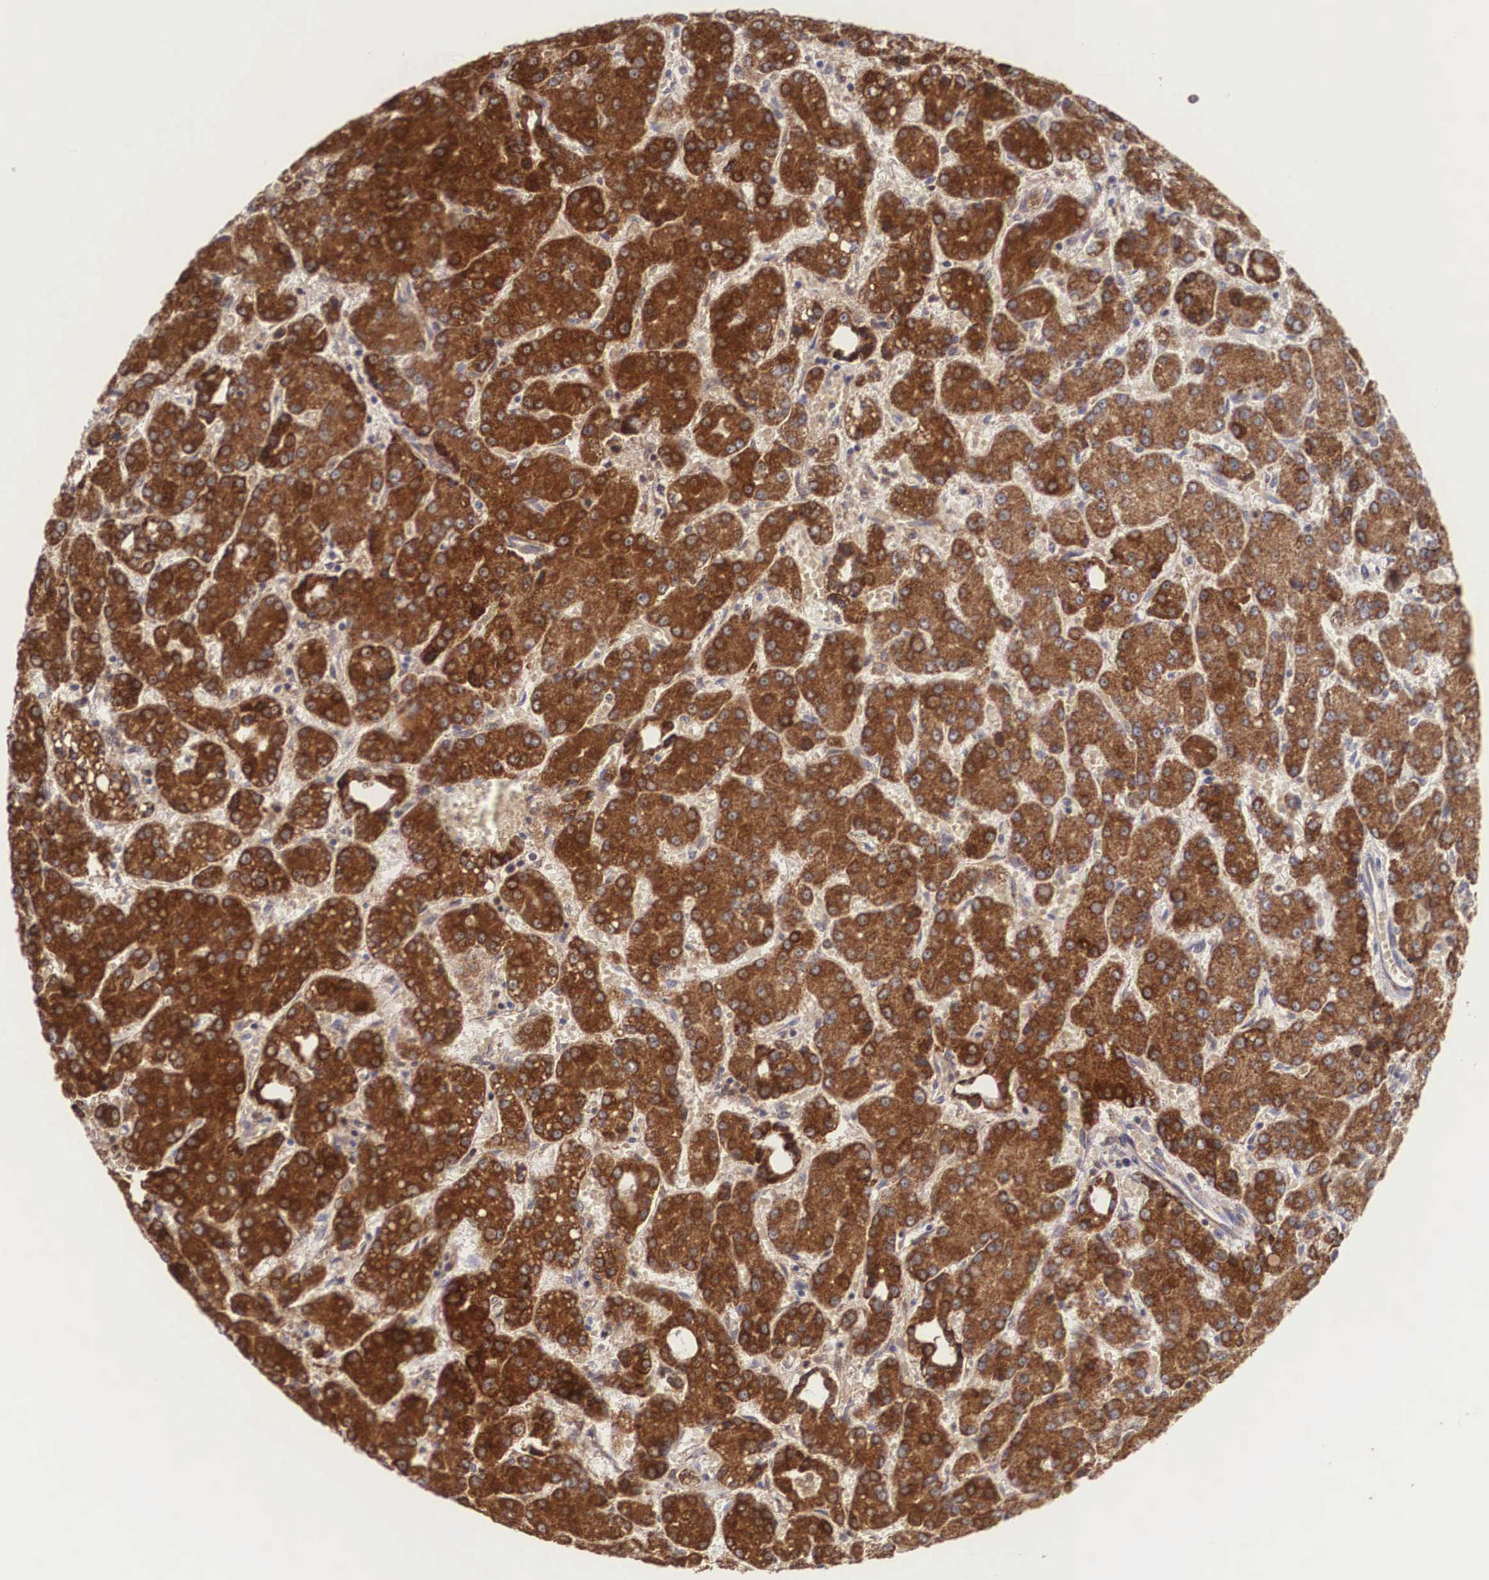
{"staining": {"intensity": "strong", "quantity": ">75%", "location": "cytoplasmic/membranous"}, "tissue": "liver cancer", "cell_type": "Tumor cells", "image_type": "cancer", "snomed": [{"axis": "morphology", "description": "Carcinoma, Hepatocellular, NOS"}, {"axis": "topography", "description": "Liver"}], "caption": "This is a photomicrograph of IHC staining of liver cancer (hepatocellular carcinoma), which shows strong positivity in the cytoplasmic/membranous of tumor cells.", "gene": "XPNPEP3", "patient": {"sex": "male", "age": 69}}